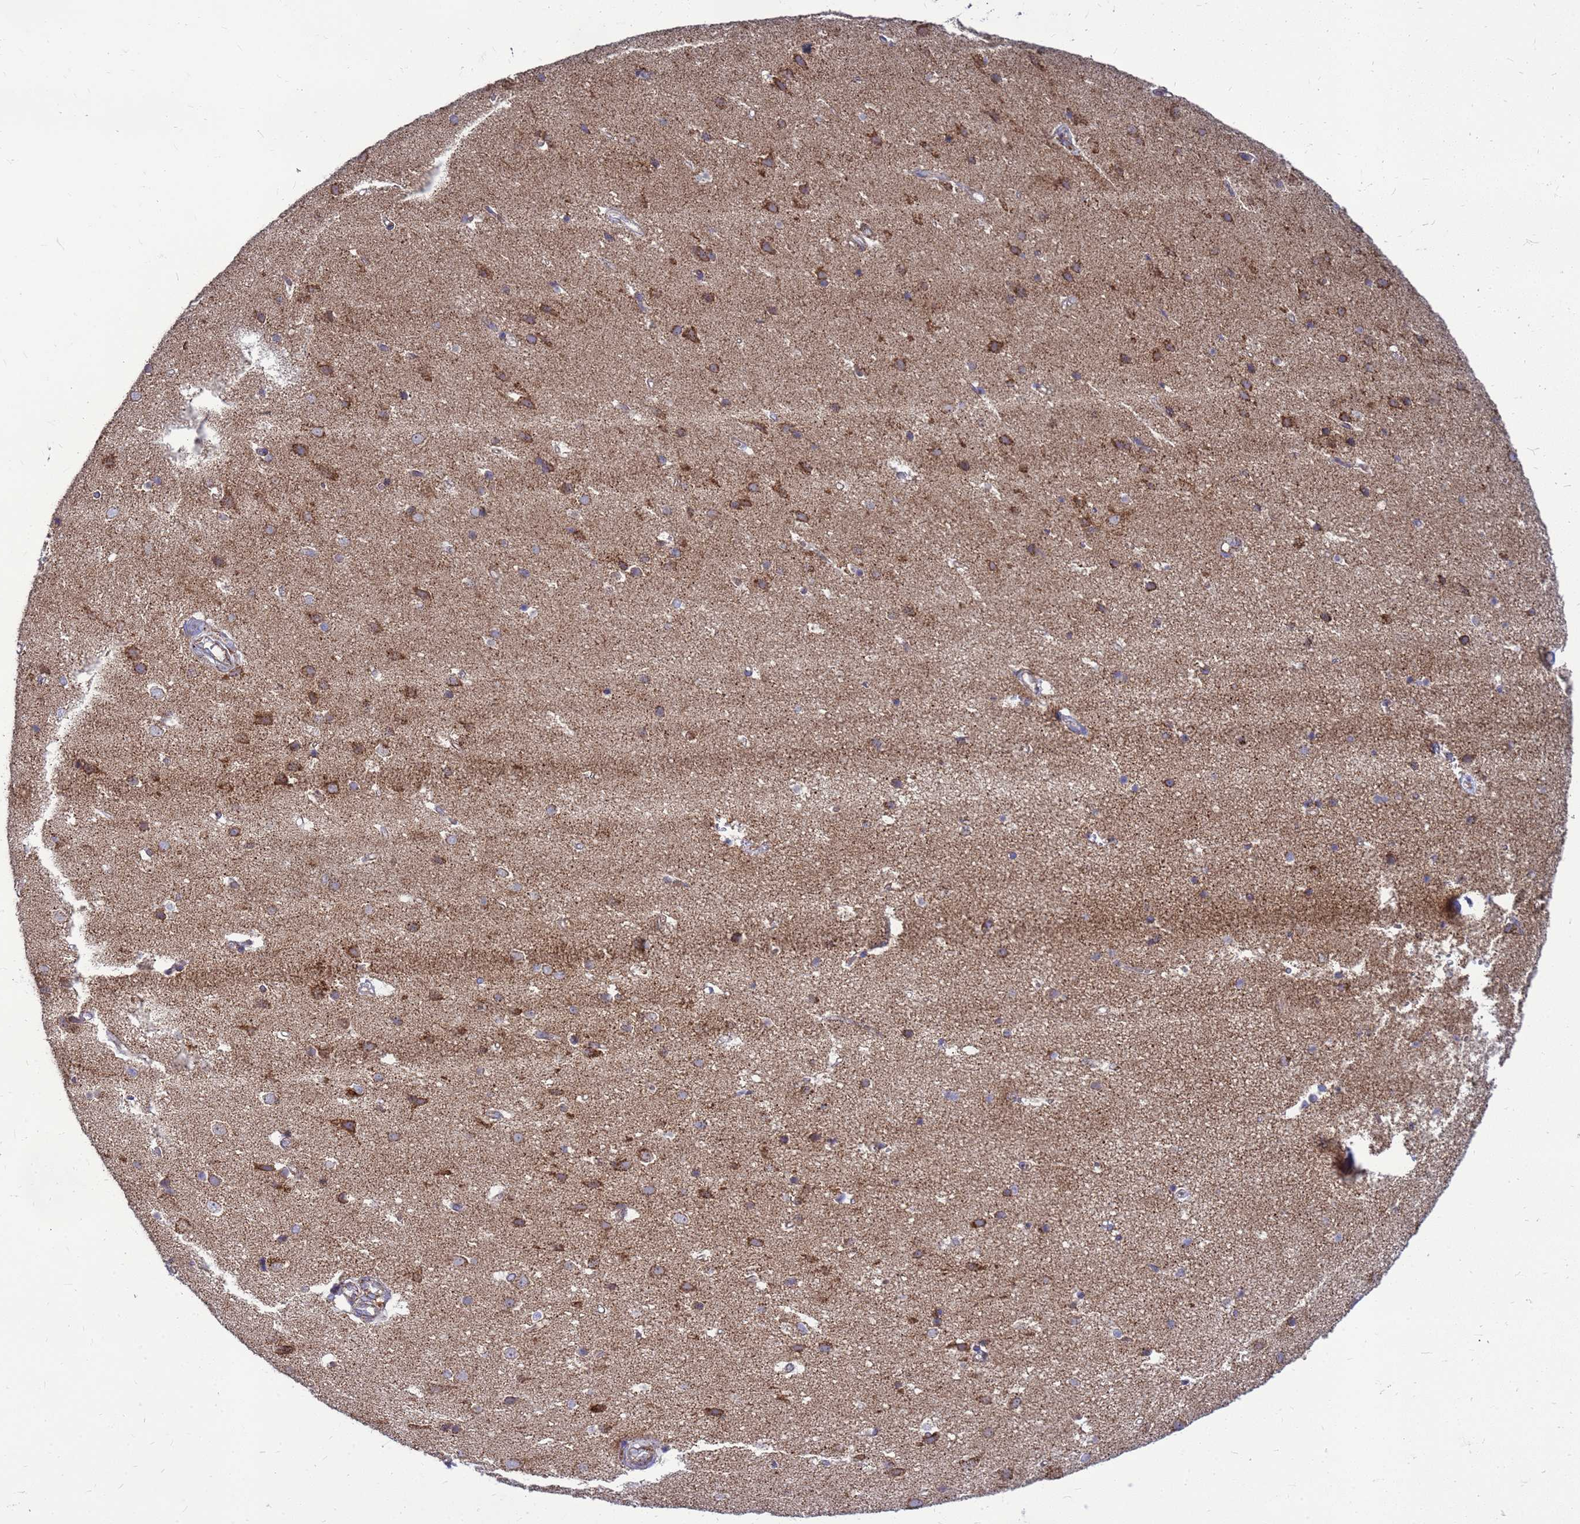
{"staining": {"intensity": "weak", "quantity": ">75%", "location": "cytoplasmic/membranous"}, "tissue": "cerebral cortex", "cell_type": "Endothelial cells", "image_type": "normal", "snomed": [{"axis": "morphology", "description": "Normal tissue, NOS"}, {"axis": "topography", "description": "Cerebral cortex"}], "caption": "Immunohistochemistry (IHC) micrograph of benign cerebral cortex: human cerebral cortex stained using IHC shows low levels of weak protein expression localized specifically in the cytoplasmic/membranous of endothelial cells, appearing as a cytoplasmic/membranous brown color.", "gene": "FSTL4", "patient": {"sex": "male", "age": 54}}